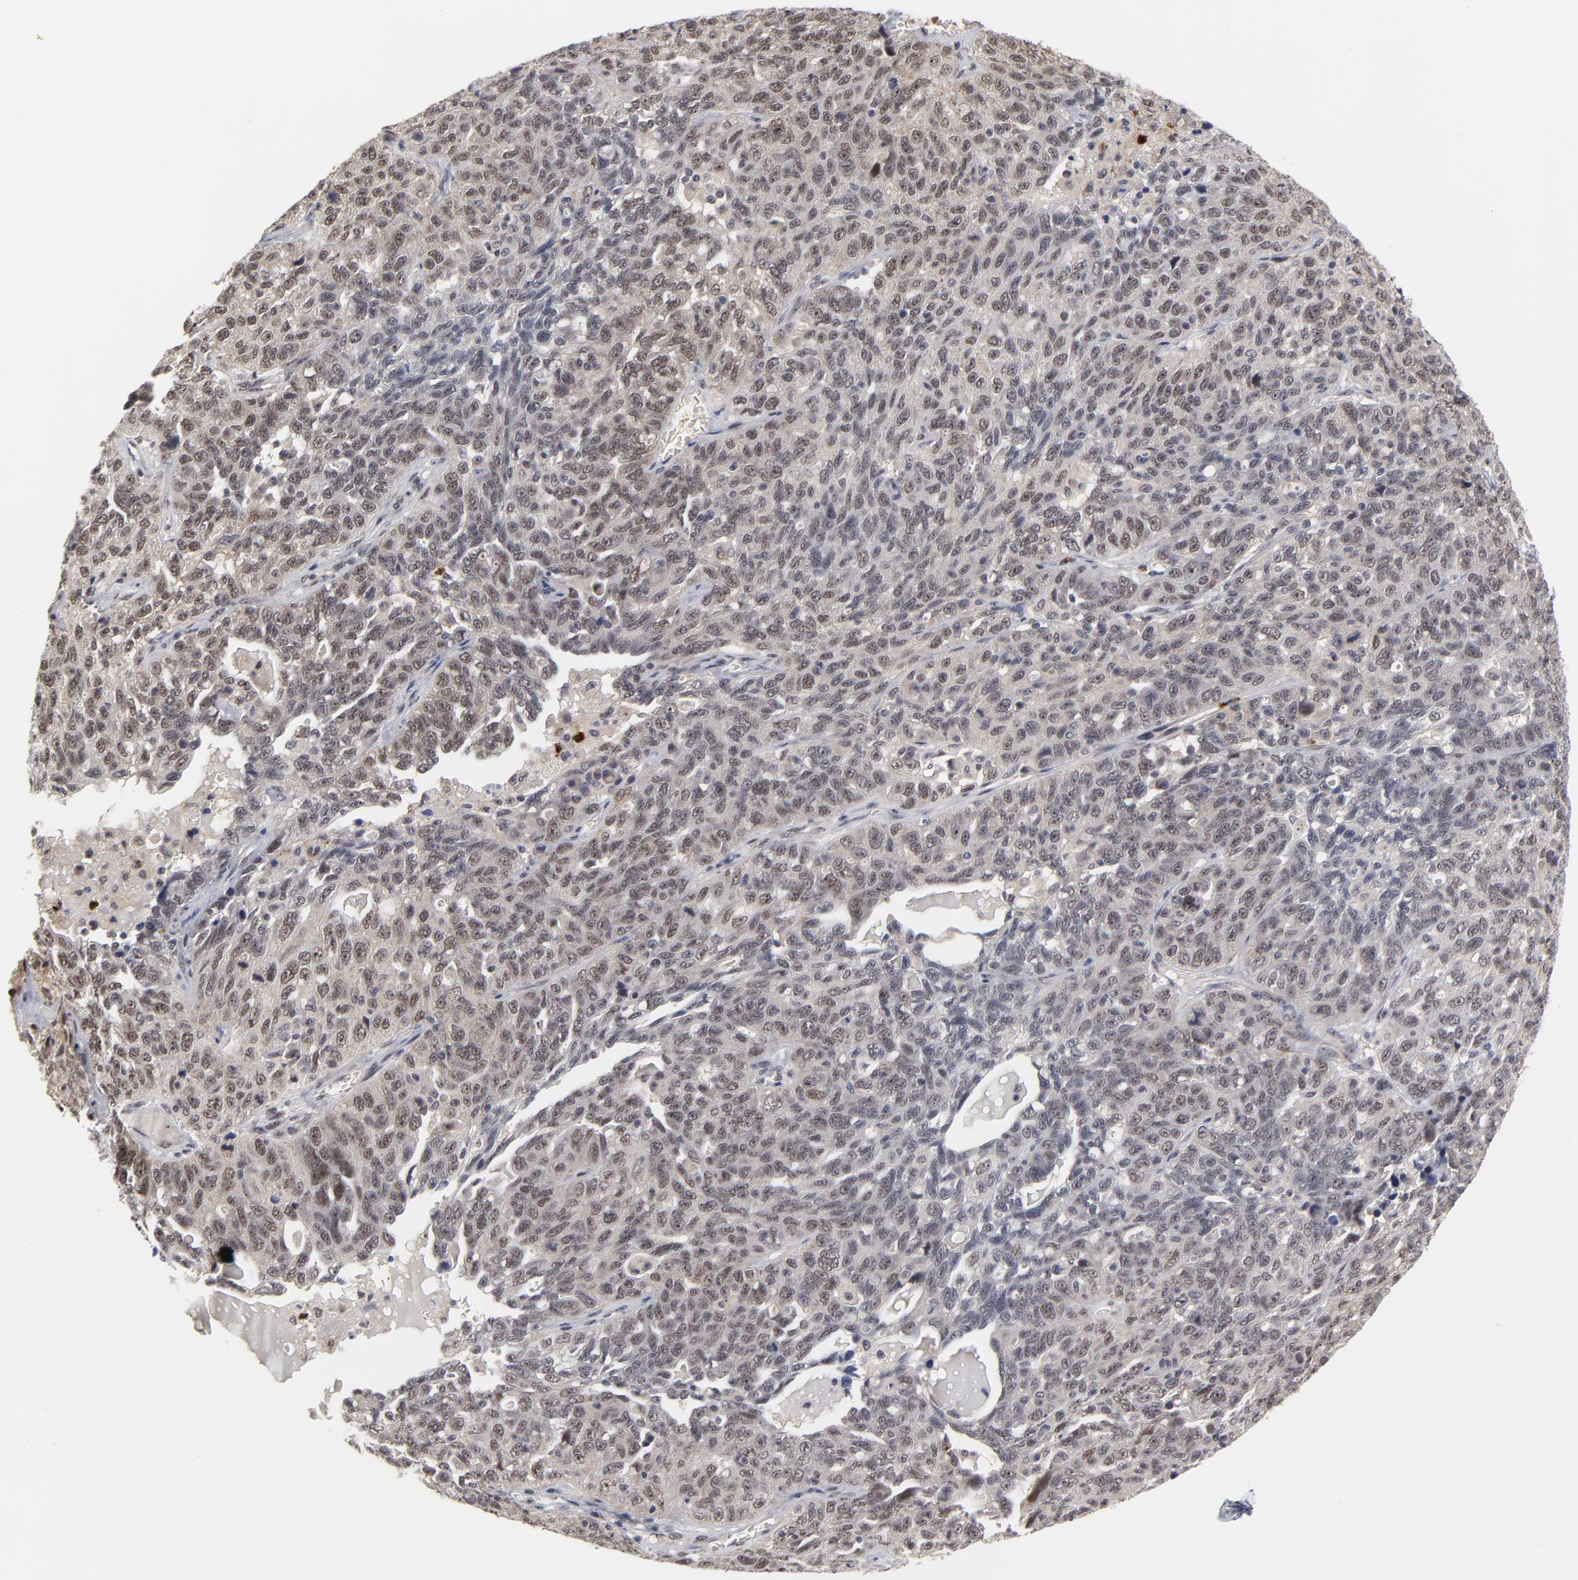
{"staining": {"intensity": "weak", "quantity": ">75%", "location": "nuclear"}, "tissue": "ovarian cancer", "cell_type": "Tumor cells", "image_type": "cancer", "snomed": [{"axis": "morphology", "description": "Cystadenocarcinoma, serous, NOS"}, {"axis": "topography", "description": "Ovary"}], "caption": "High-magnification brightfield microscopy of ovarian cancer stained with DAB (brown) and counterstained with hematoxylin (blue). tumor cells exhibit weak nuclear staining is appreciated in approximately>75% of cells.", "gene": "ZNF419", "patient": {"sex": "female", "age": 71}}